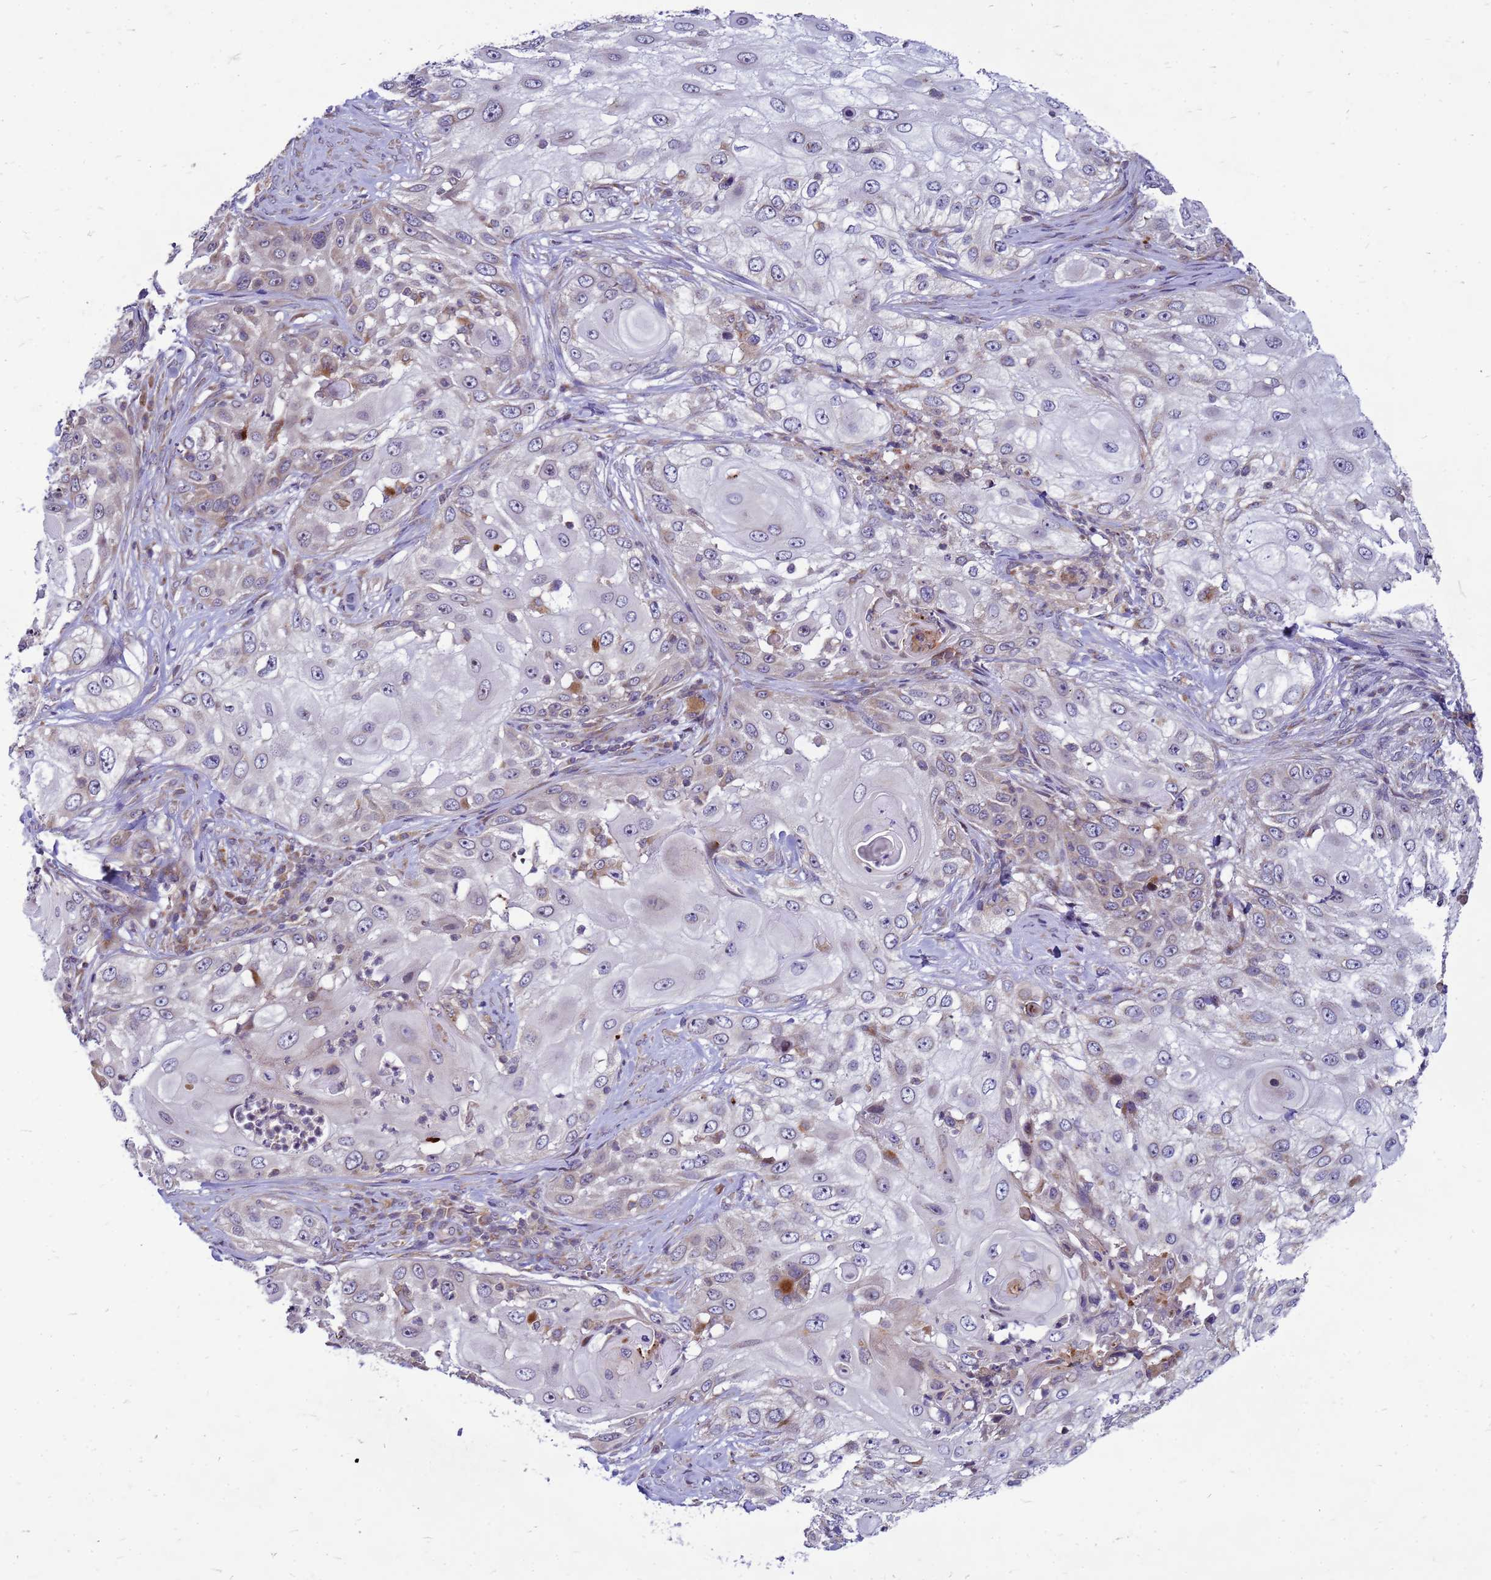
{"staining": {"intensity": "weak", "quantity": "<25%", "location": "cytoplasmic/membranous"}, "tissue": "skin cancer", "cell_type": "Tumor cells", "image_type": "cancer", "snomed": [{"axis": "morphology", "description": "Squamous cell carcinoma, NOS"}, {"axis": "topography", "description": "Skin"}], "caption": "Histopathology image shows no significant protein expression in tumor cells of skin cancer (squamous cell carcinoma).", "gene": "C12orf43", "patient": {"sex": "female", "age": 44}}